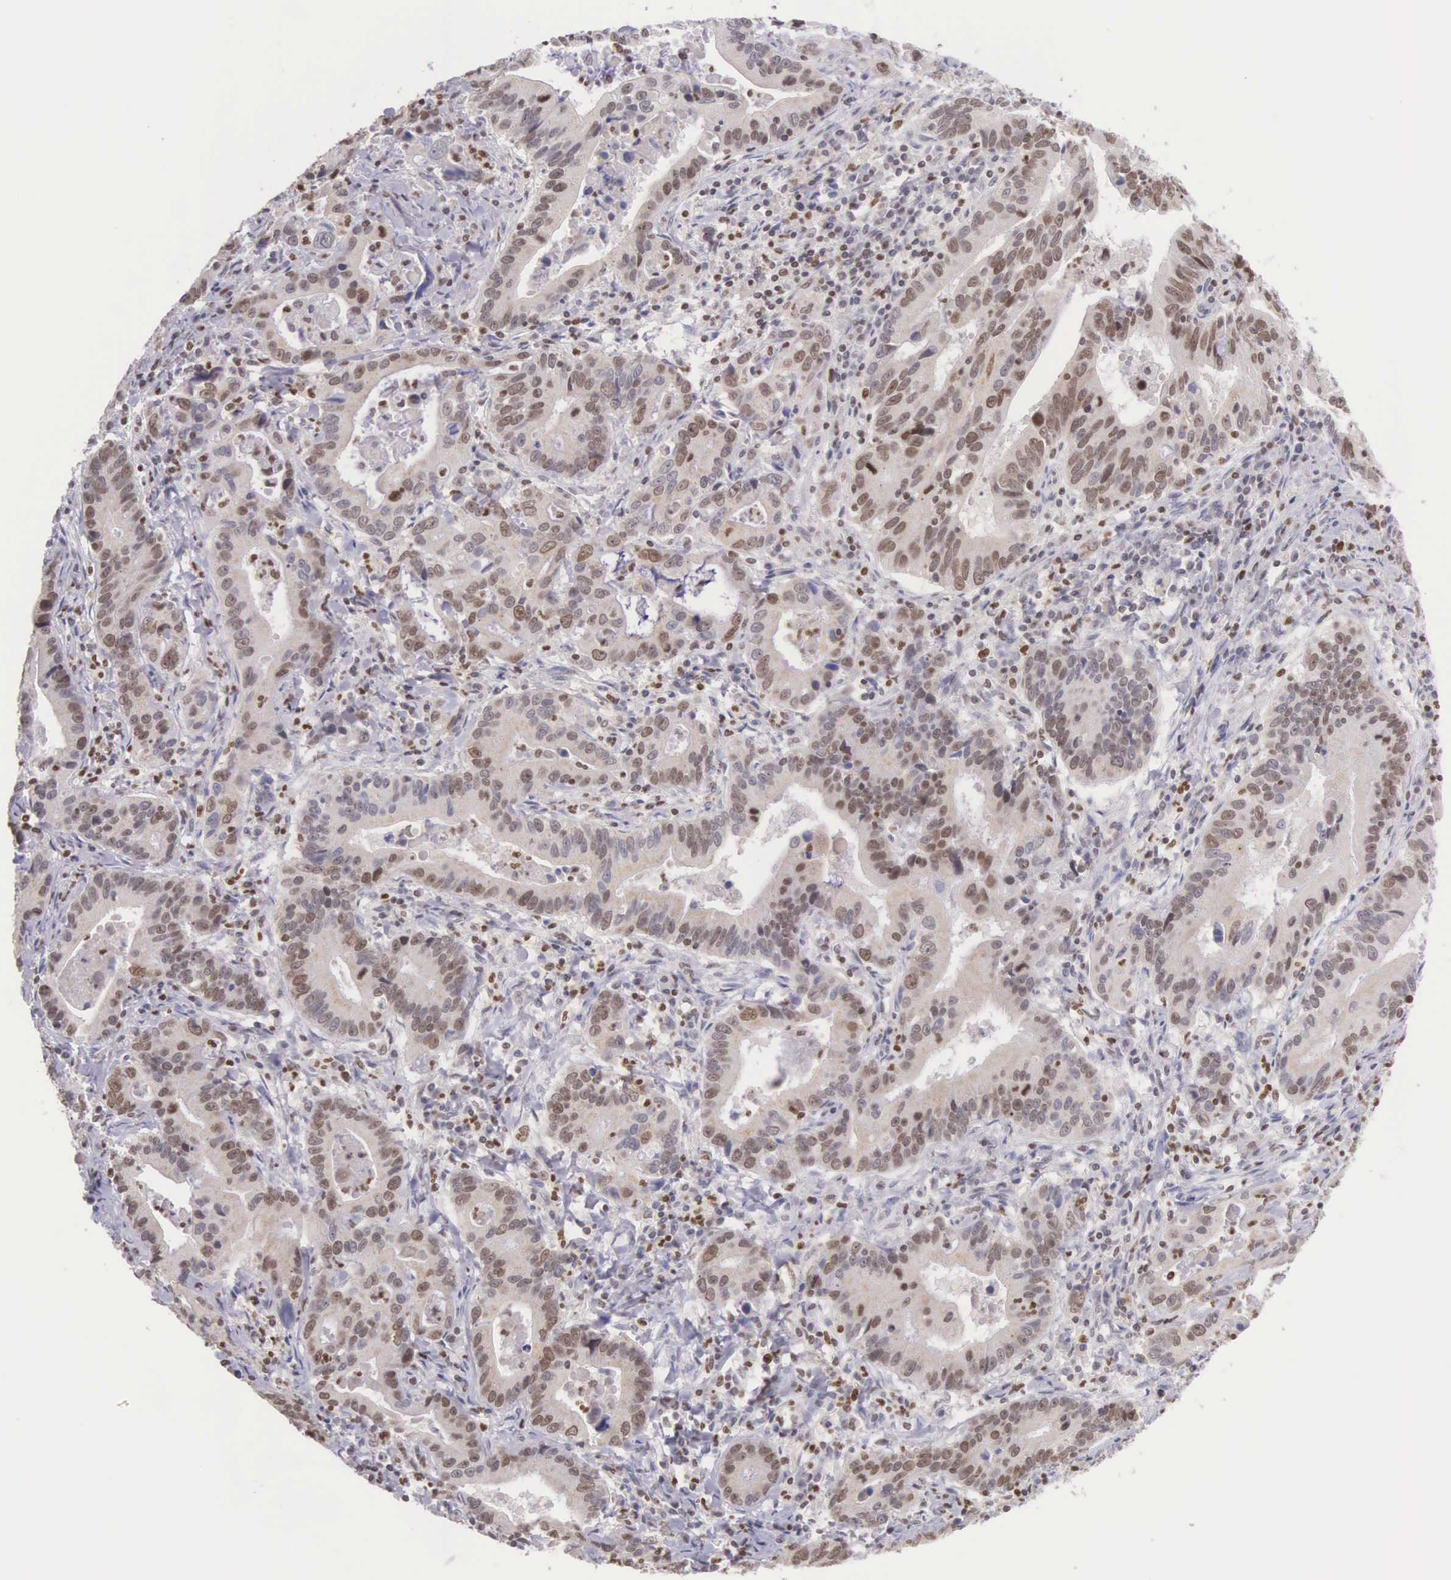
{"staining": {"intensity": "moderate", "quantity": "25%-75%", "location": "nuclear"}, "tissue": "stomach cancer", "cell_type": "Tumor cells", "image_type": "cancer", "snomed": [{"axis": "morphology", "description": "Adenocarcinoma, NOS"}, {"axis": "topography", "description": "Stomach, upper"}], "caption": "A brown stain shows moderate nuclear staining of a protein in human stomach adenocarcinoma tumor cells.", "gene": "VRK1", "patient": {"sex": "male", "age": 63}}